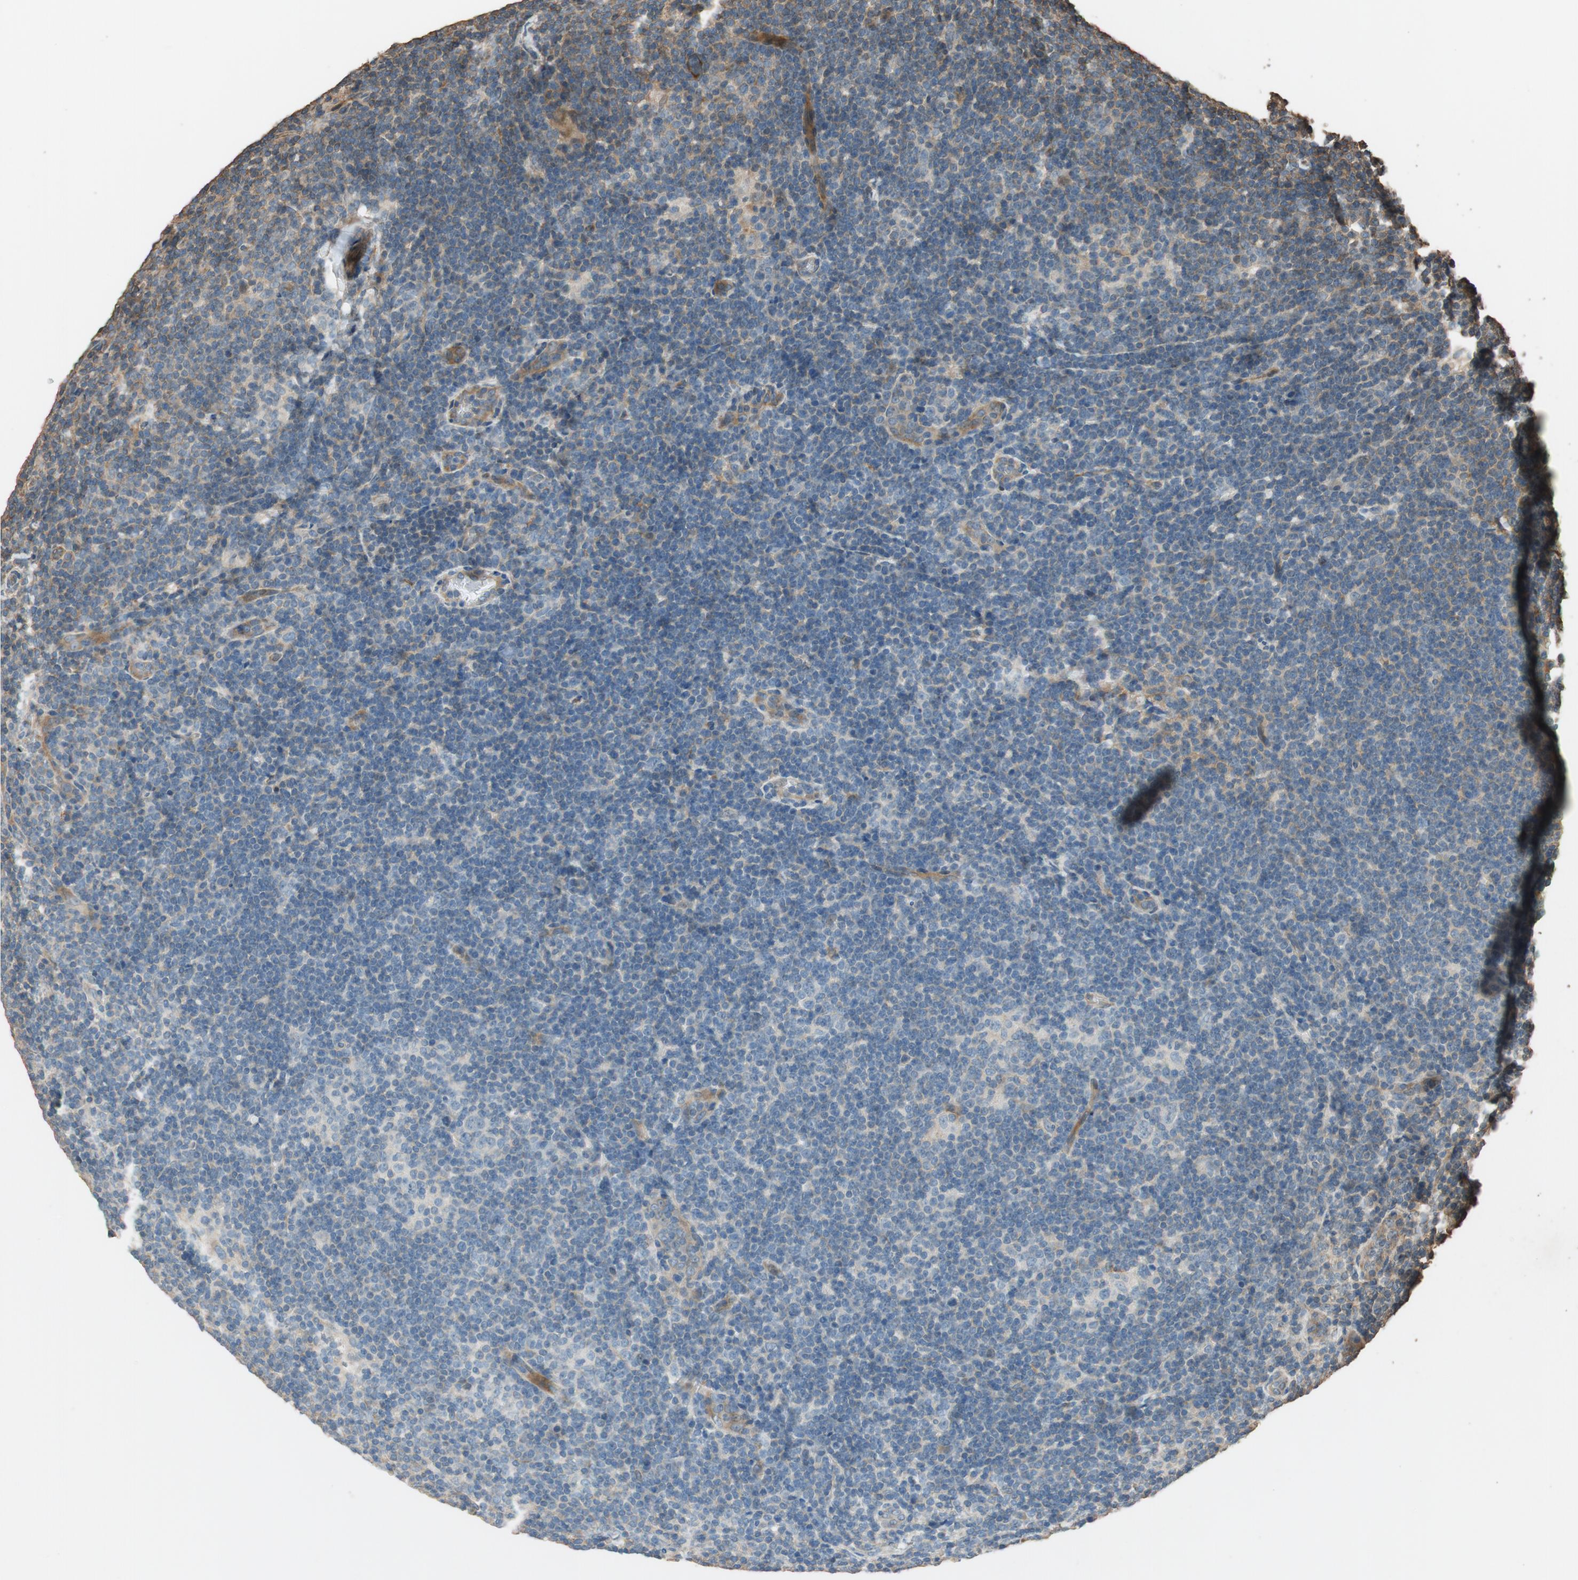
{"staining": {"intensity": "negative", "quantity": "none", "location": "none"}, "tissue": "lymphoma", "cell_type": "Tumor cells", "image_type": "cancer", "snomed": [{"axis": "morphology", "description": "Hodgkin's disease, NOS"}, {"axis": "topography", "description": "Lymph node"}], "caption": "The micrograph reveals no significant positivity in tumor cells of lymphoma. The staining was performed using DAB (3,3'-diaminobenzidine) to visualize the protein expression in brown, while the nuclei were stained in blue with hematoxylin (Magnification: 20x).", "gene": "MST1R", "patient": {"sex": "female", "age": 57}}